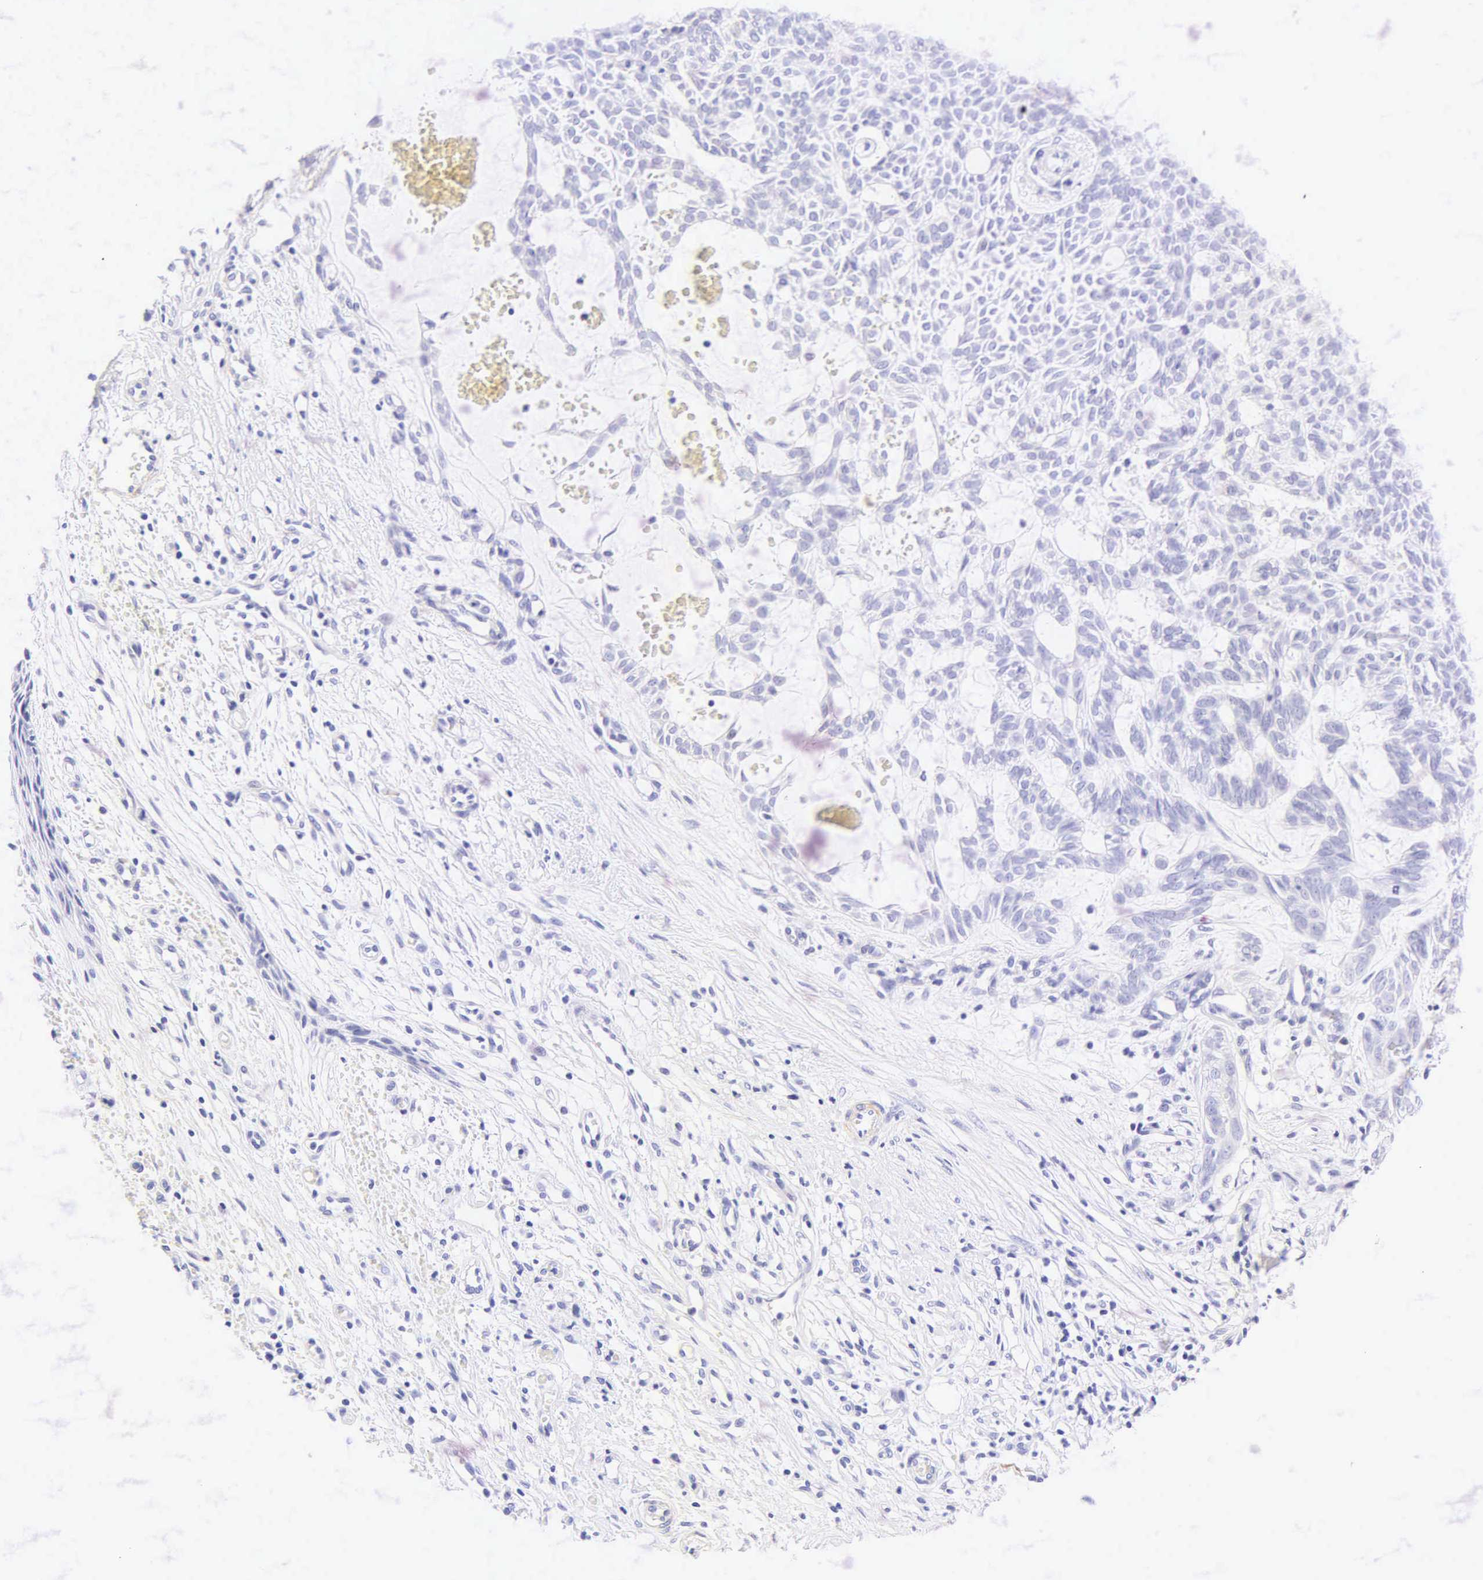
{"staining": {"intensity": "negative", "quantity": "none", "location": "none"}, "tissue": "skin cancer", "cell_type": "Tumor cells", "image_type": "cancer", "snomed": [{"axis": "morphology", "description": "Basal cell carcinoma"}, {"axis": "topography", "description": "Skin"}], "caption": "Immunohistochemistry (IHC) histopathology image of human skin basal cell carcinoma stained for a protein (brown), which displays no staining in tumor cells. (DAB IHC visualized using brightfield microscopy, high magnification).", "gene": "CALD1", "patient": {"sex": "male", "age": 75}}